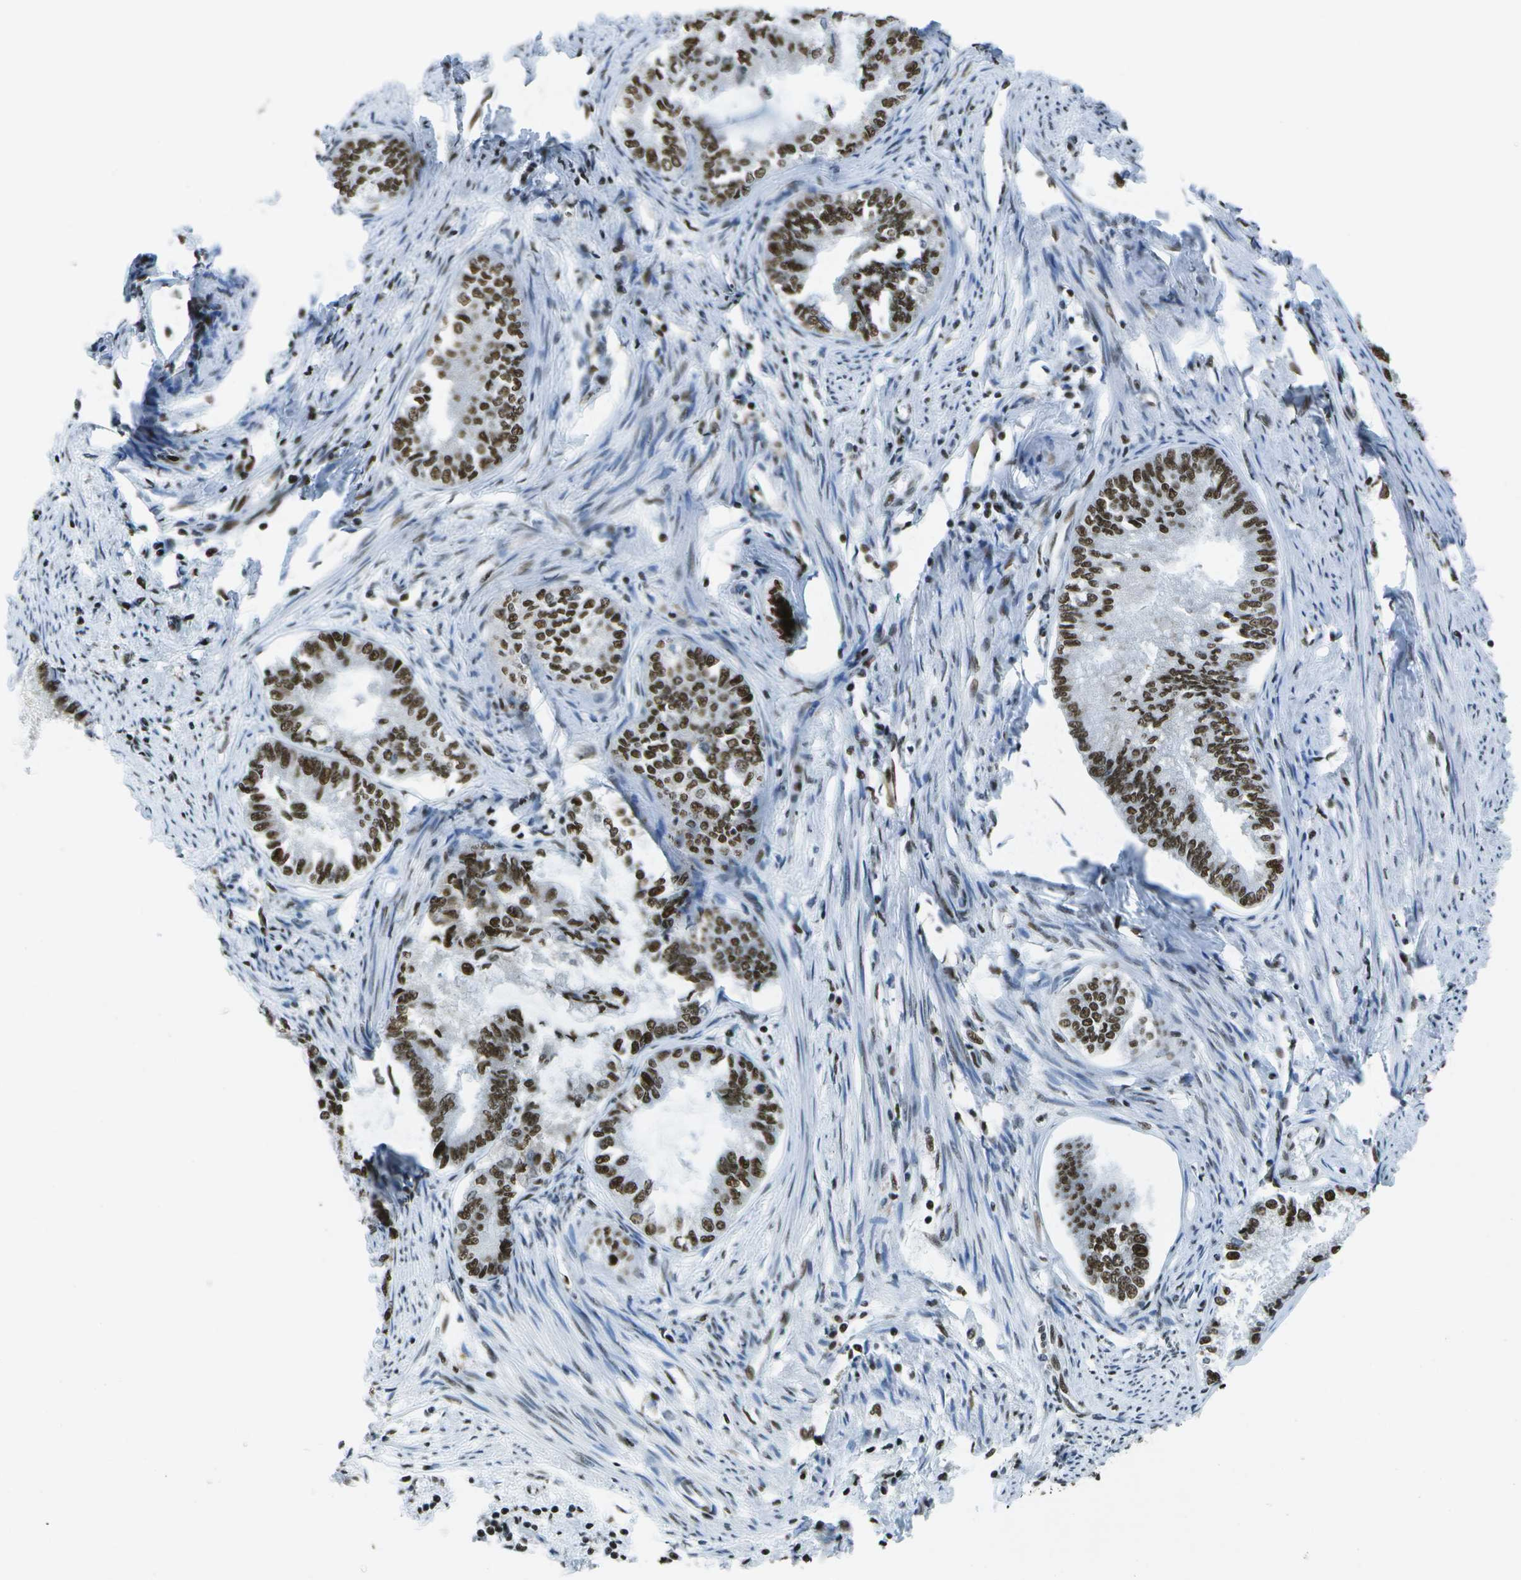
{"staining": {"intensity": "strong", "quantity": ">75%", "location": "nuclear"}, "tissue": "endometrial cancer", "cell_type": "Tumor cells", "image_type": "cancer", "snomed": [{"axis": "morphology", "description": "Adenocarcinoma, NOS"}, {"axis": "topography", "description": "Endometrium"}], "caption": "Strong nuclear expression is seen in approximately >75% of tumor cells in endometrial cancer. The staining was performed using DAB, with brown indicating positive protein expression. Nuclei are stained blue with hematoxylin.", "gene": "NSRP1", "patient": {"sex": "female", "age": 86}}